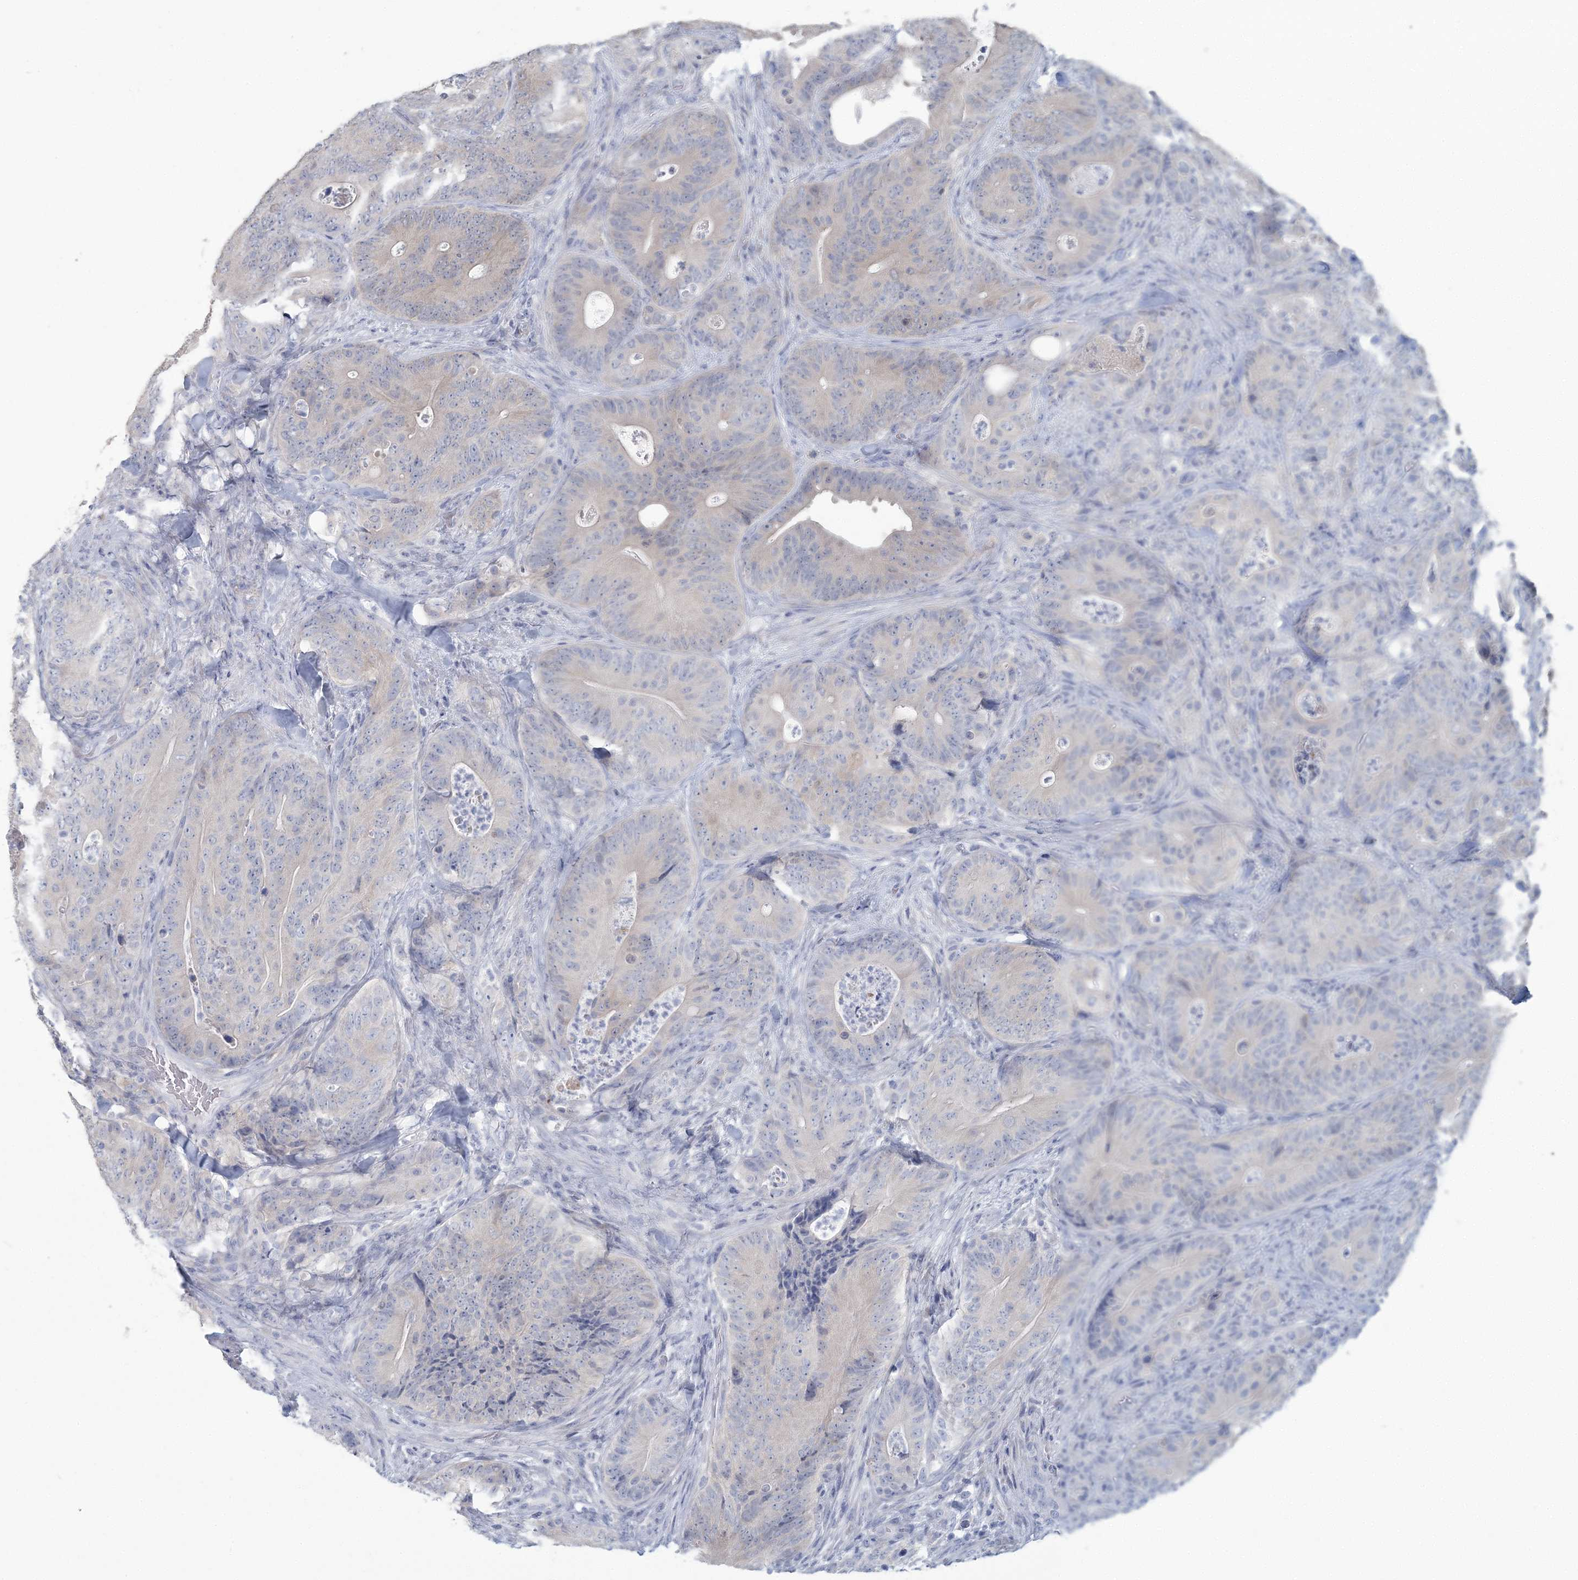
{"staining": {"intensity": "negative", "quantity": "none", "location": "none"}, "tissue": "colorectal cancer", "cell_type": "Tumor cells", "image_type": "cancer", "snomed": [{"axis": "morphology", "description": "Normal tissue, NOS"}, {"axis": "topography", "description": "Colon"}], "caption": "This is a photomicrograph of immunohistochemistry staining of colorectal cancer, which shows no positivity in tumor cells. (Brightfield microscopy of DAB immunohistochemistry at high magnification).", "gene": "CMBL", "patient": {"sex": "female", "age": 82}}